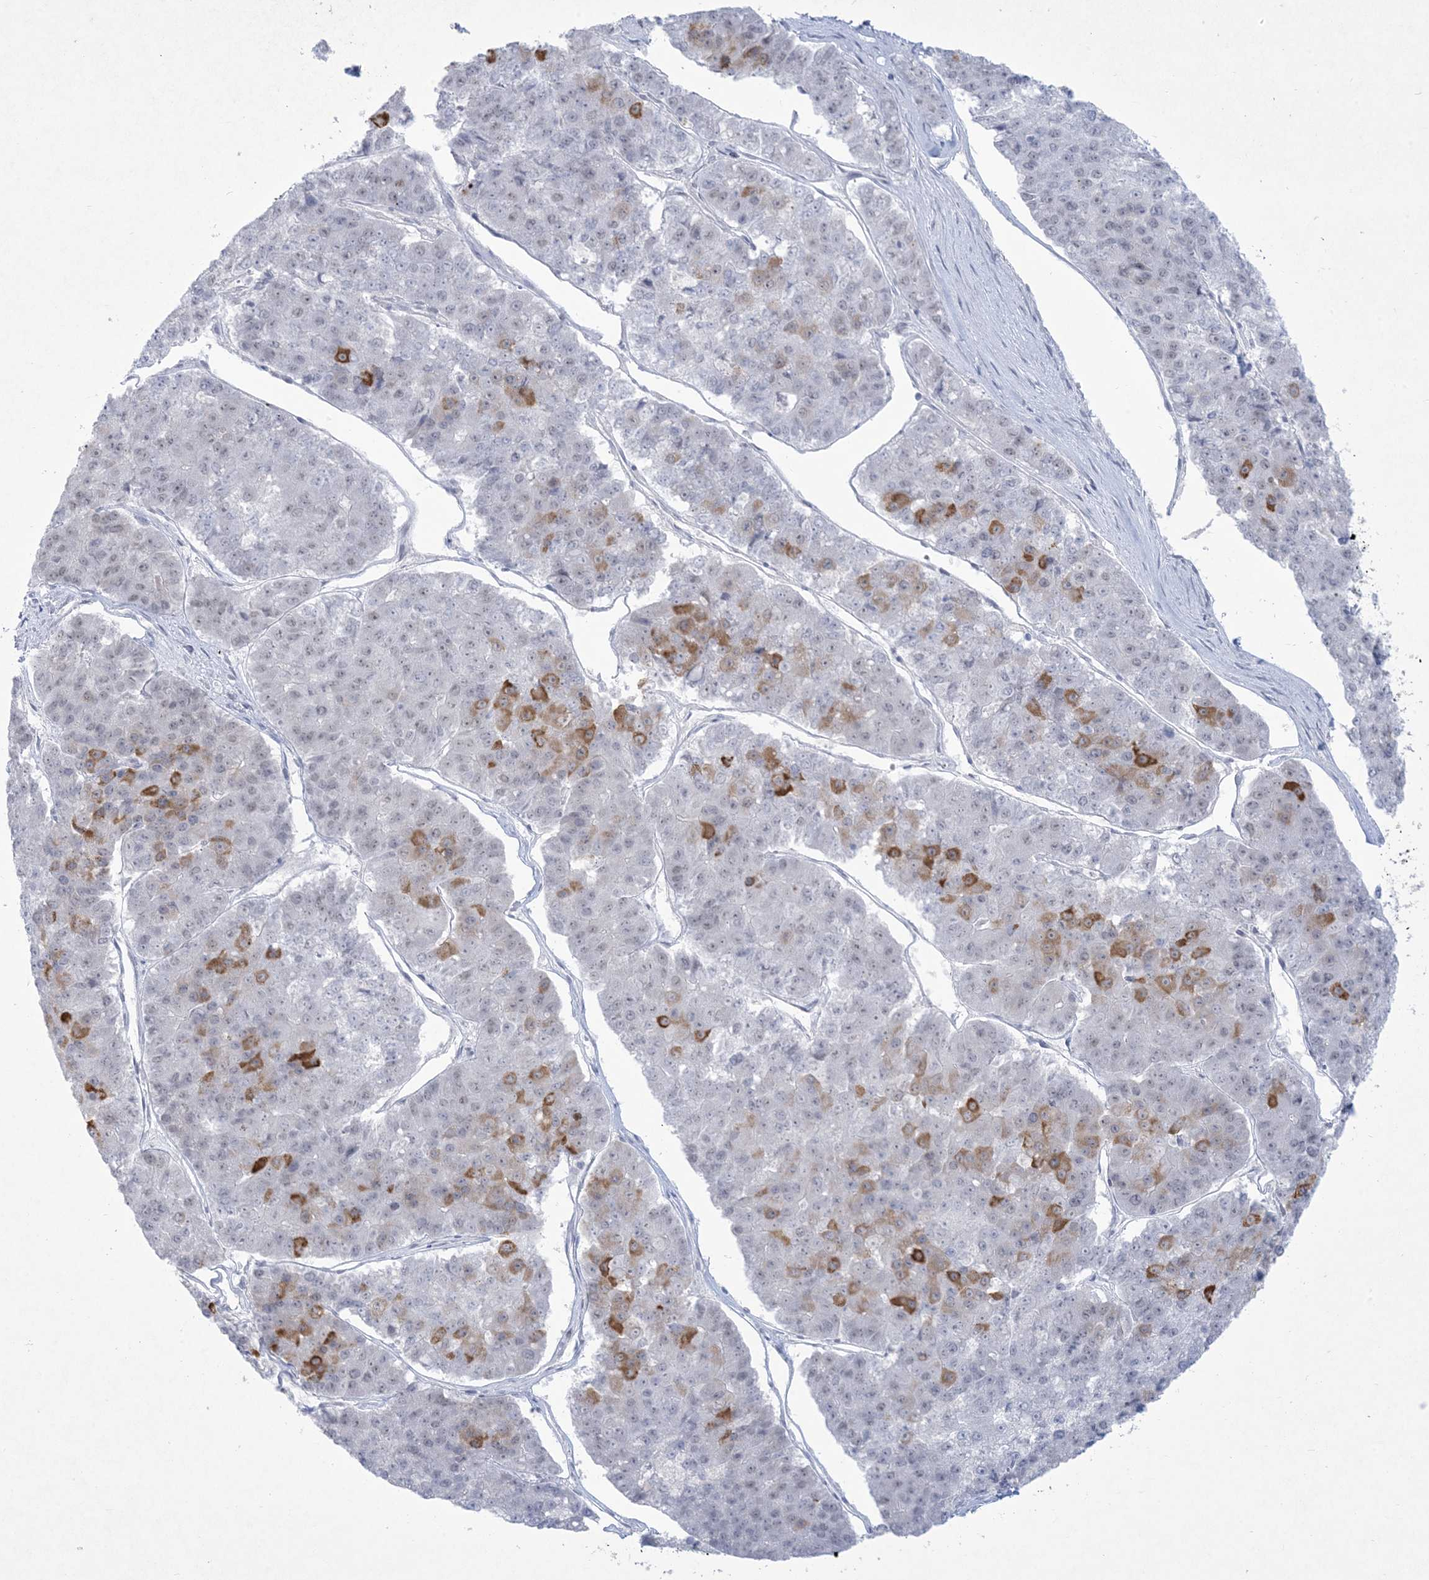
{"staining": {"intensity": "moderate", "quantity": "<25%", "location": "cytoplasmic/membranous"}, "tissue": "pancreatic cancer", "cell_type": "Tumor cells", "image_type": "cancer", "snomed": [{"axis": "morphology", "description": "Adenocarcinoma, NOS"}, {"axis": "topography", "description": "Pancreas"}], "caption": "A brown stain labels moderate cytoplasmic/membranous expression of a protein in pancreatic adenocarcinoma tumor cells. (IHC, brightfield microscopy, high magnification).", "gene": "HOMEZ", "patient": {"sex": "male", "age": 50}}